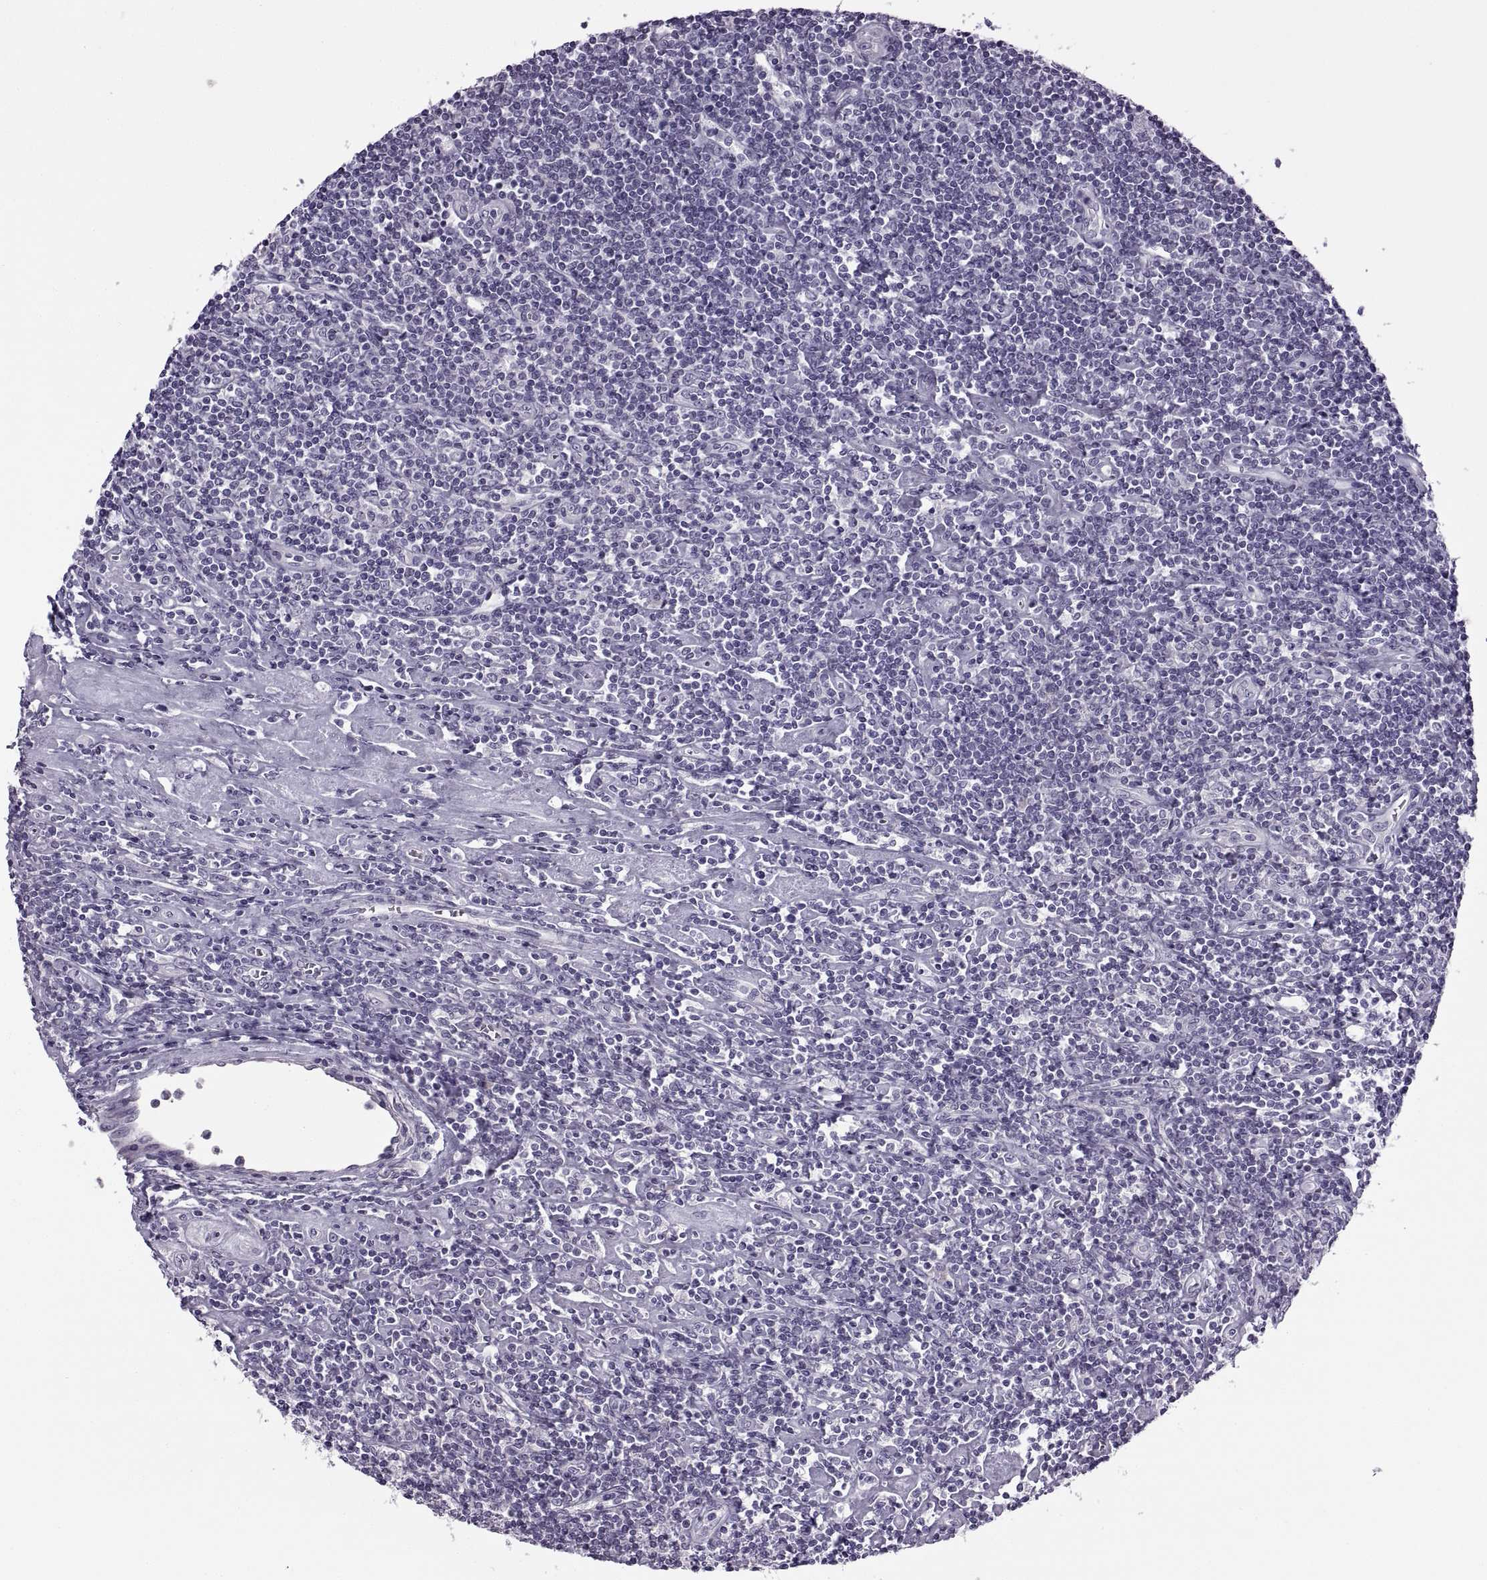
{"staining": {"intensity": "negative", "quantity": "none", "location": "none"}, "tissue": "lymphoma", "cell_type": "Tumor cells", "image_type": "cancer", "snomed": [{"axis": "morphology", "description": "Hodgkin's disease, NOS"}, {"axis": "topography", "description": "Lymph node"}], "caption": "Hodgkin's disease was stained to show a protein in brown. There is no significant staining in tumor cells. (Brightfield microscopy of DAB (3,3'-diaminobenzidine) immunohistochemistry at high magnification).", "gene": "RSPH6A", "patient": {"sex": "male", "age": 40}}